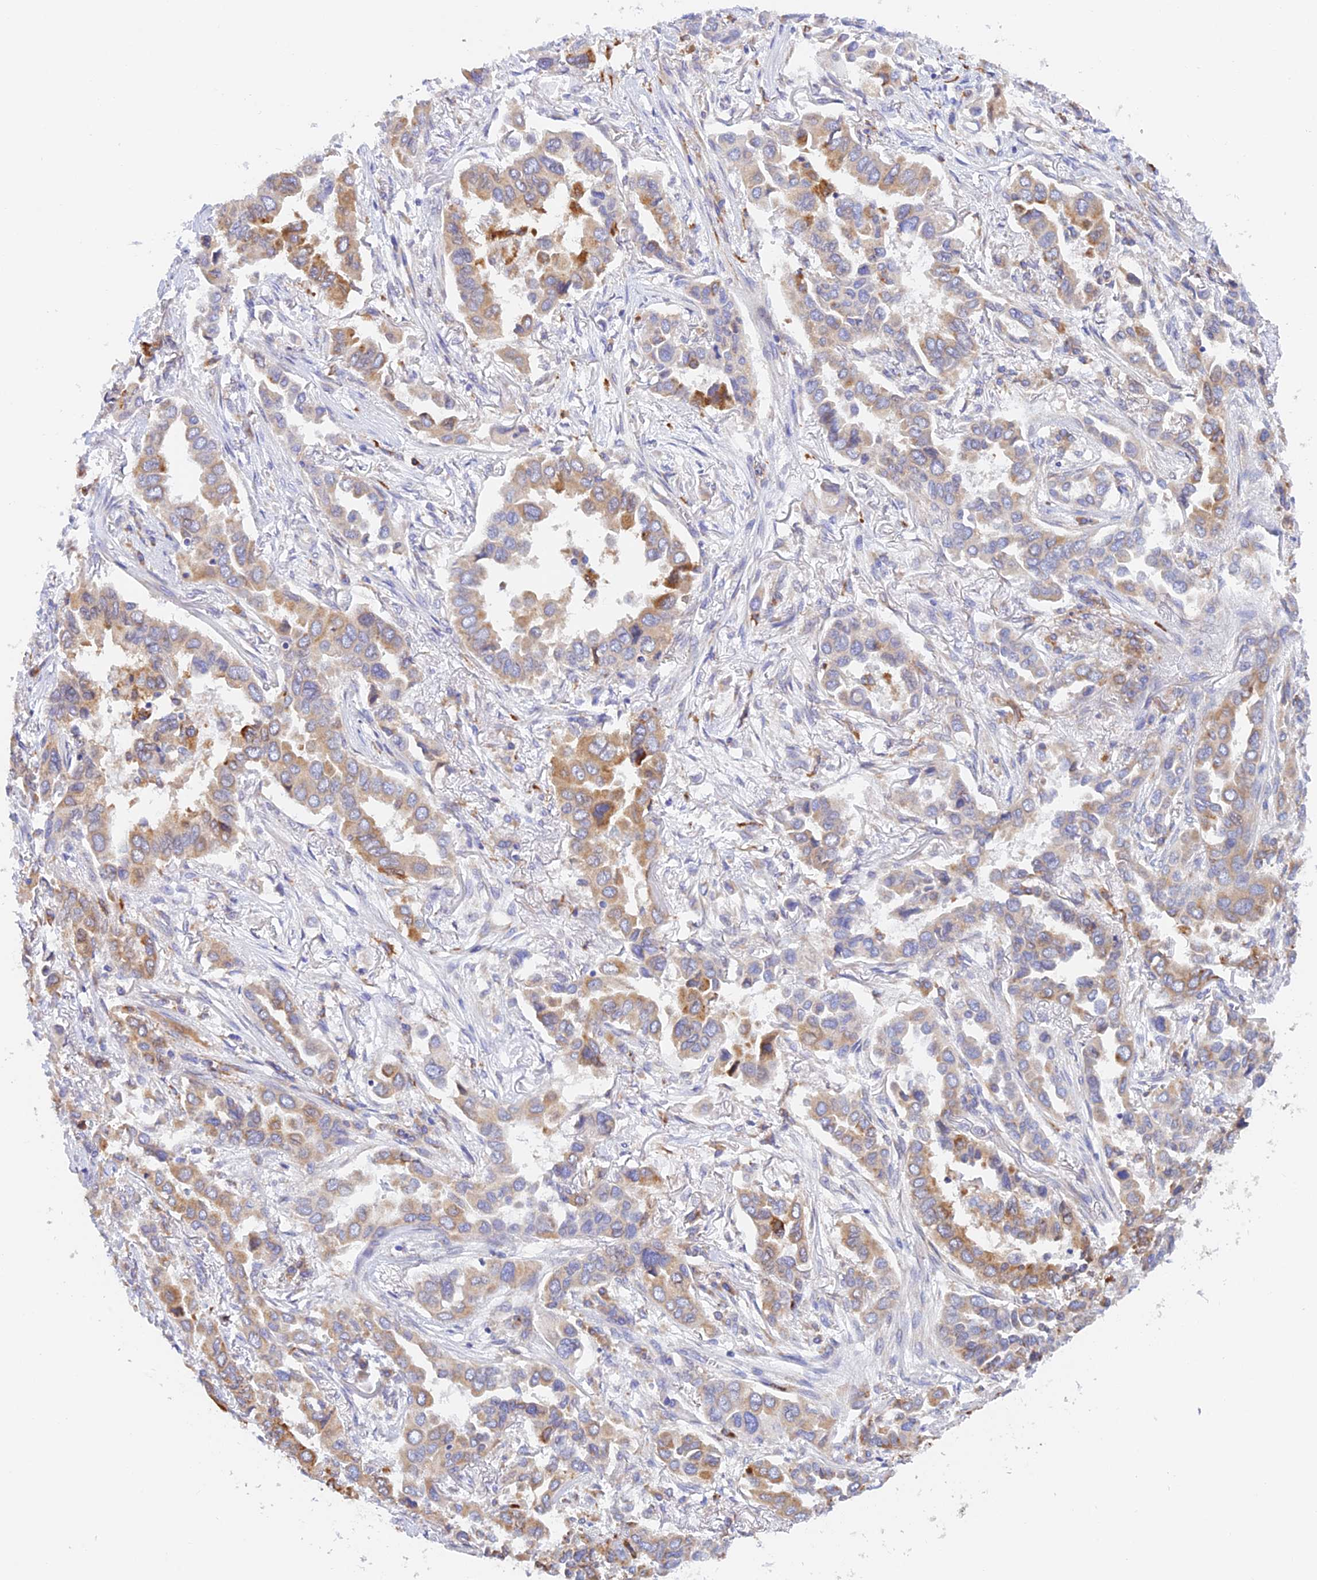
{"staining": {"intensity": "moderate", "quantity": "<25%", "location": "cytoplasmic/membranous"}, "tissue": "lung cancer", "cell_type": "Tumor cells", "image_type": "cancer", "snomed": [{"axis": "morphology", "description": "Adenocarcinoma, NOS"}, {"axis": "topography", "description": "Lung"}], "caption": "Protein expression analysis of human lung cancer reveals moderate cytoplasmic/membranous staining in approximately <25% of tumor cells.", "gene": "VKORC1", "patient": {"sex": "female", "age": 76}}